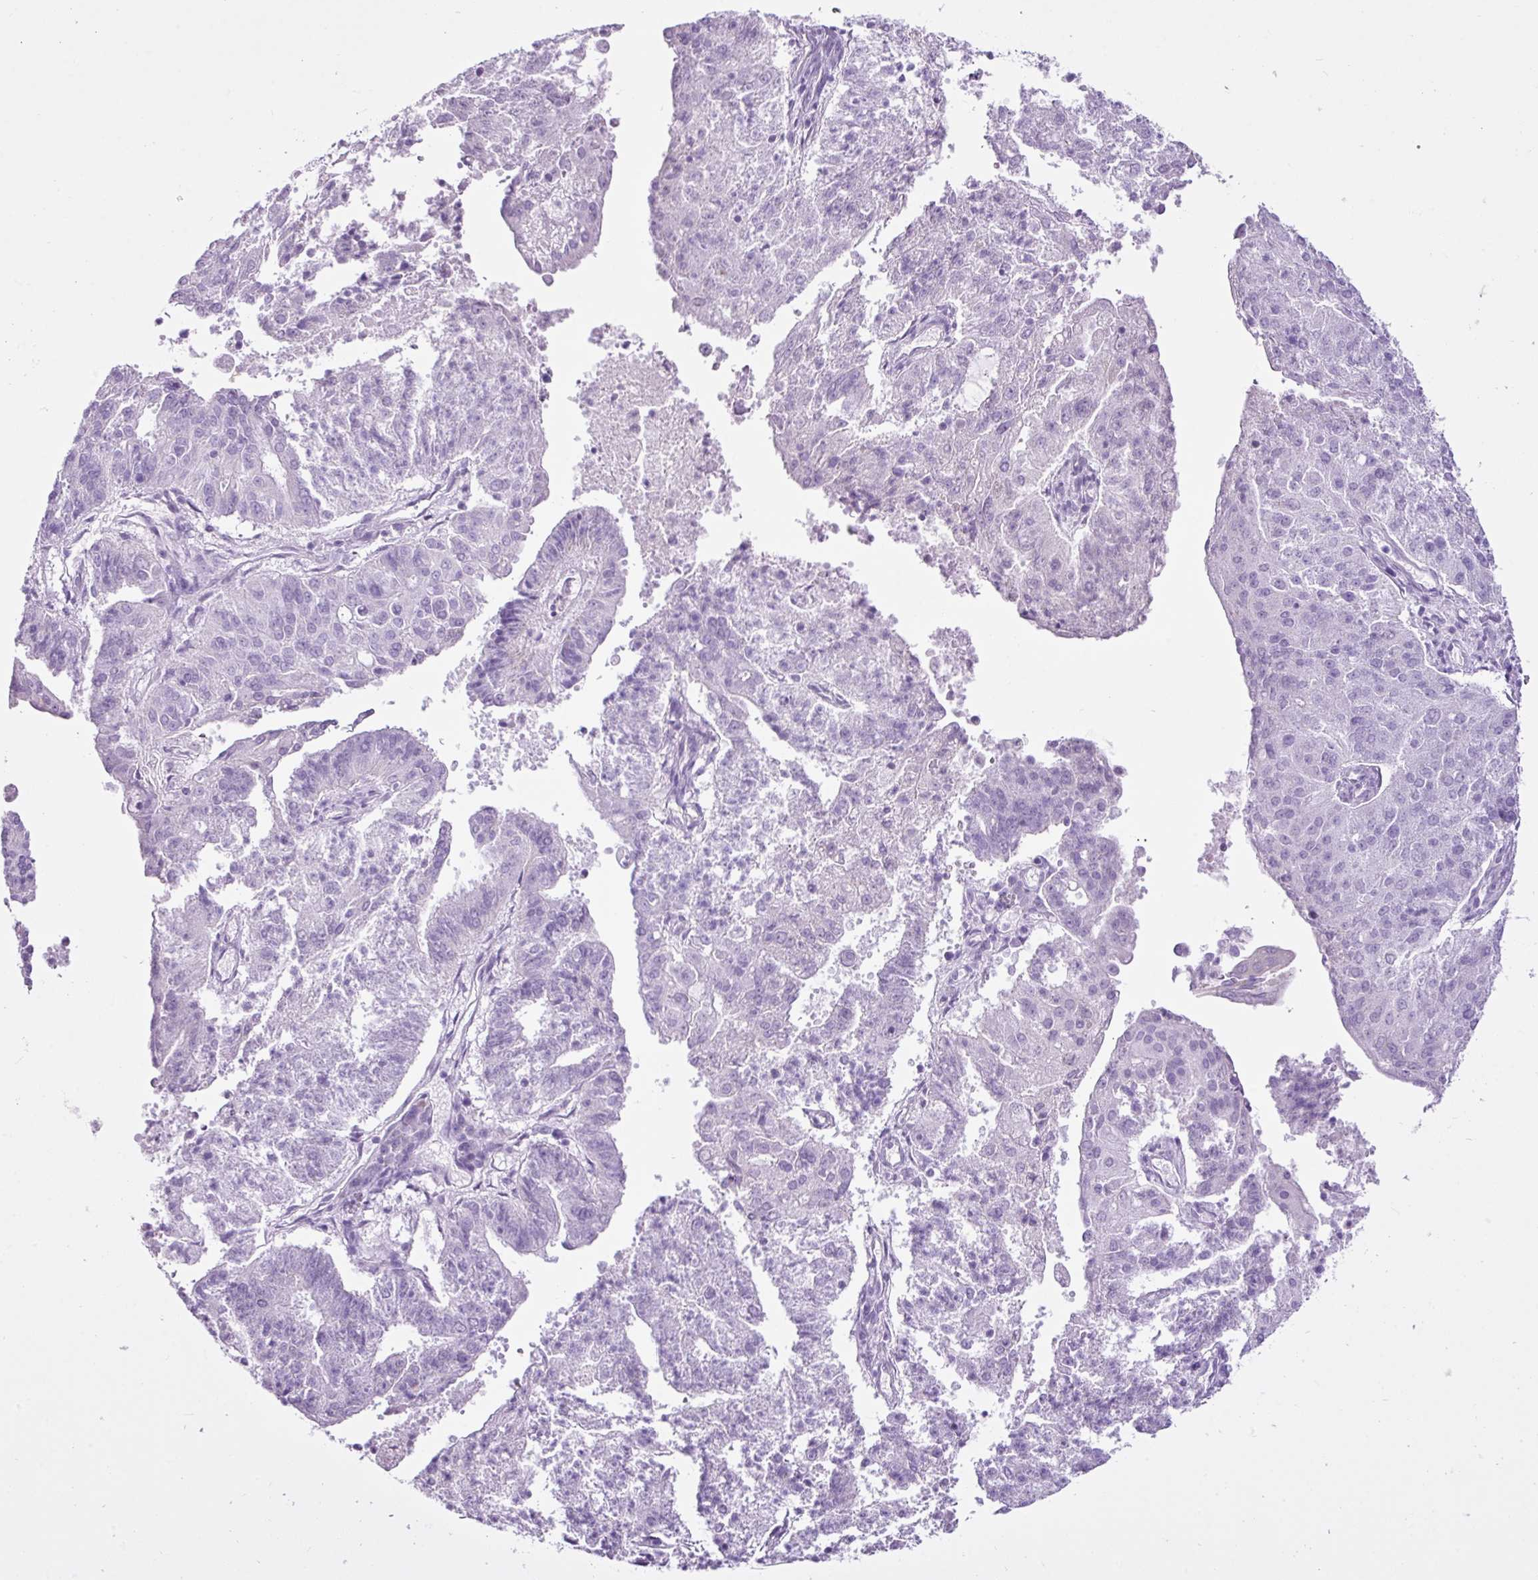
{"staining": {"intensity": "negative", "quantity": "none", "location": "none"}, "tissue": "endometrial cancer", "cell_type": "Tumor cells", "image_type": "cancer", "snomed": [{"axis": "morphology", "description": "Adenocarcinoma, NOS"}, {"axis": "topography", "description": "Endometrium"}], "caption": "High magnification brightfield microscopy of endometrial adenocarcinoma stained with DAB (3,3'-diaminobenzidine) (brown) and counterstained with hematoxylin (blue): tumor cells show no significant positivity.", "gene": "LILRB4", "patient": {"sex": "female", "age": 82}}